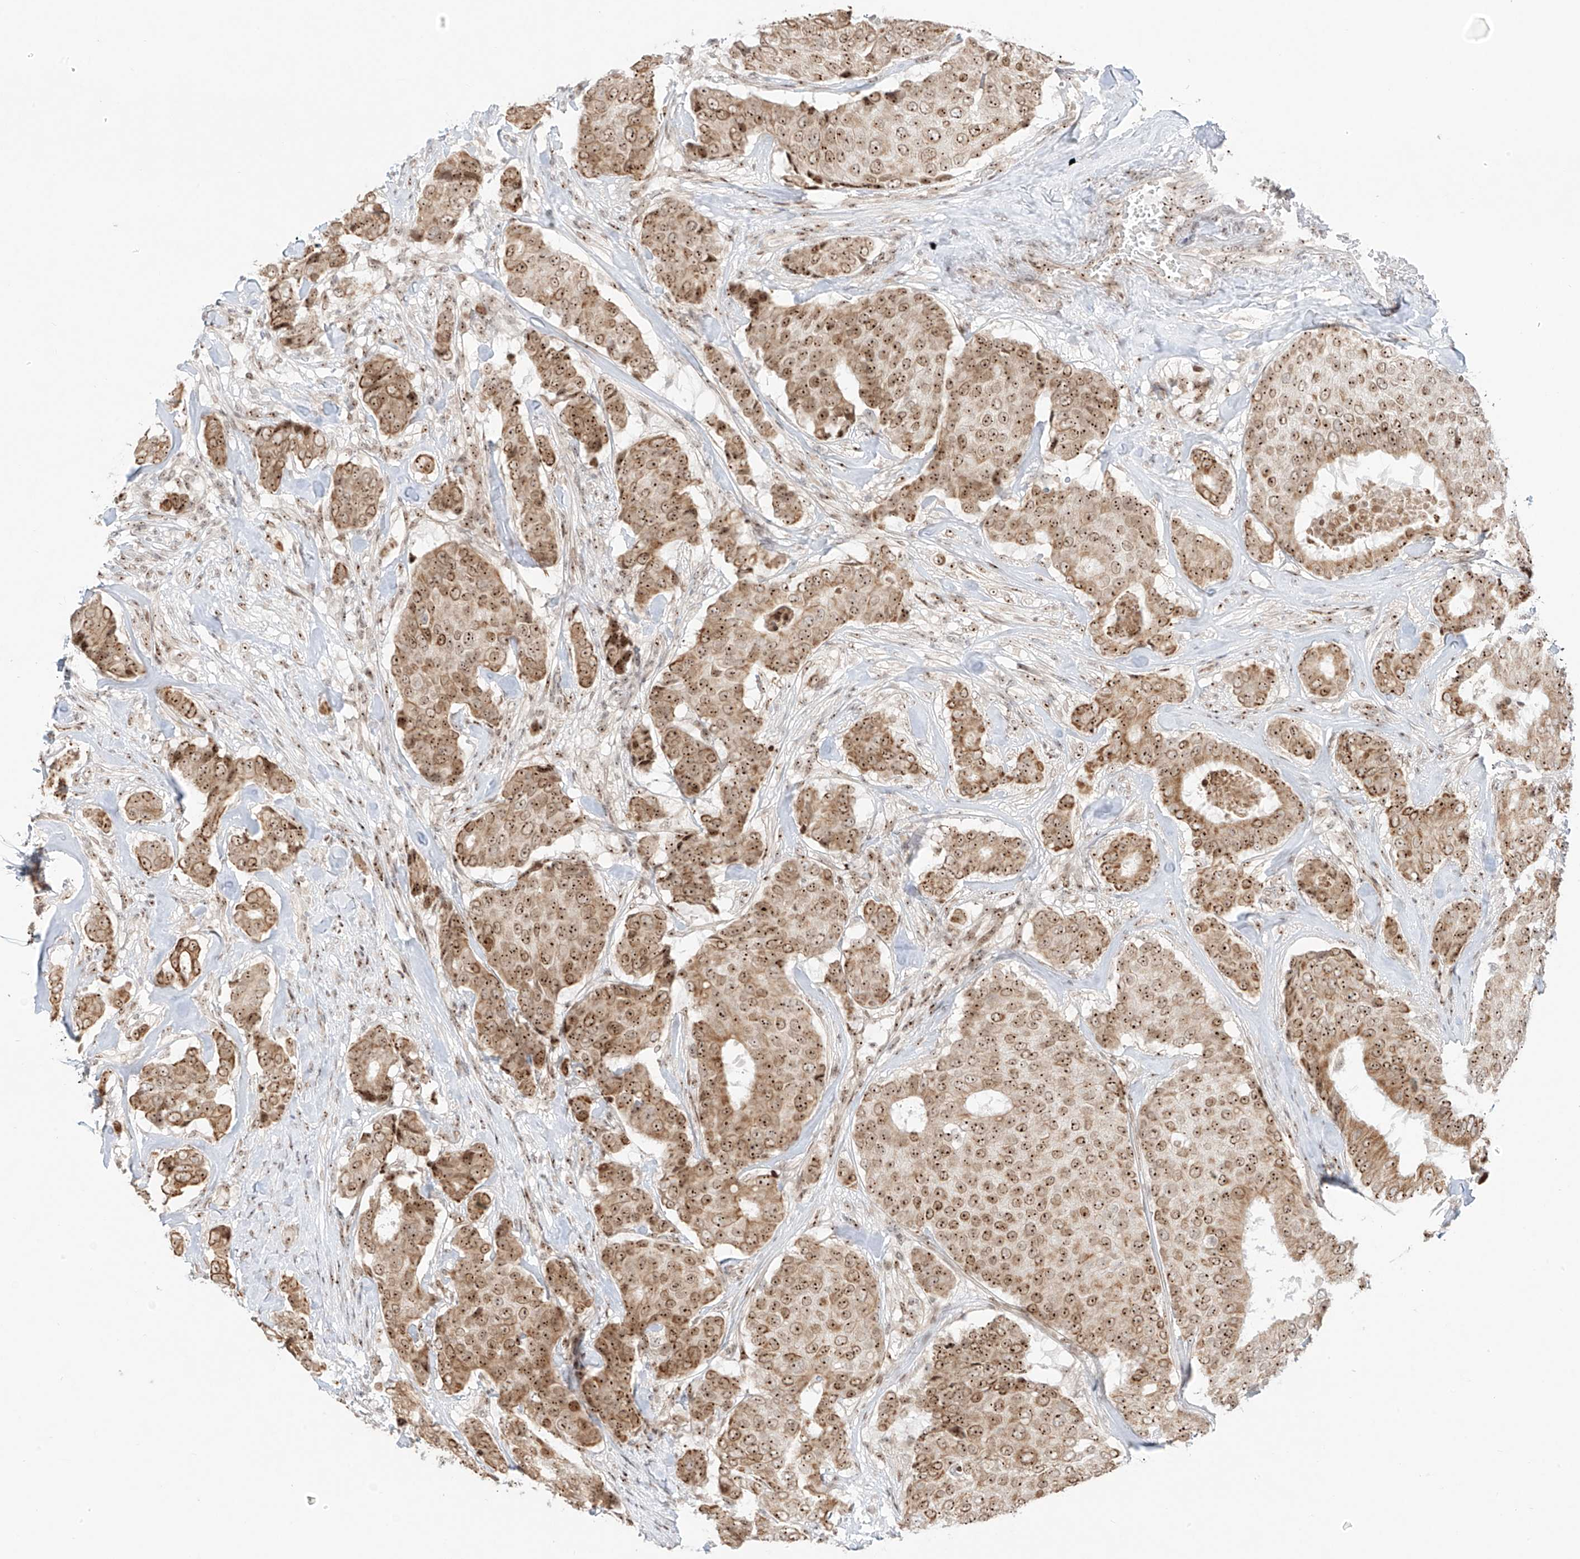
{"staining": {"intensity": "moderate", "quantity": ">75%", "location": "cytoplasmic/membranous,nuclear"}, "tissue": "breast cancer", "cell_type": "Tumor cells", "image_type": "cancer", "snomed": [{"axis": "morphology", "description": "Duct carcinoma"}, {"axis": "topography", "description": "Breast"}], "caption": "Breast invasive ductal carcinoma stained with a brown dye exhibits moderate cytoplasmic/membranous and nuclear positive staining in about >75% of tumor cells.", "gene": "ZNF512", "patient": {"sex": "female", "age": 75}}